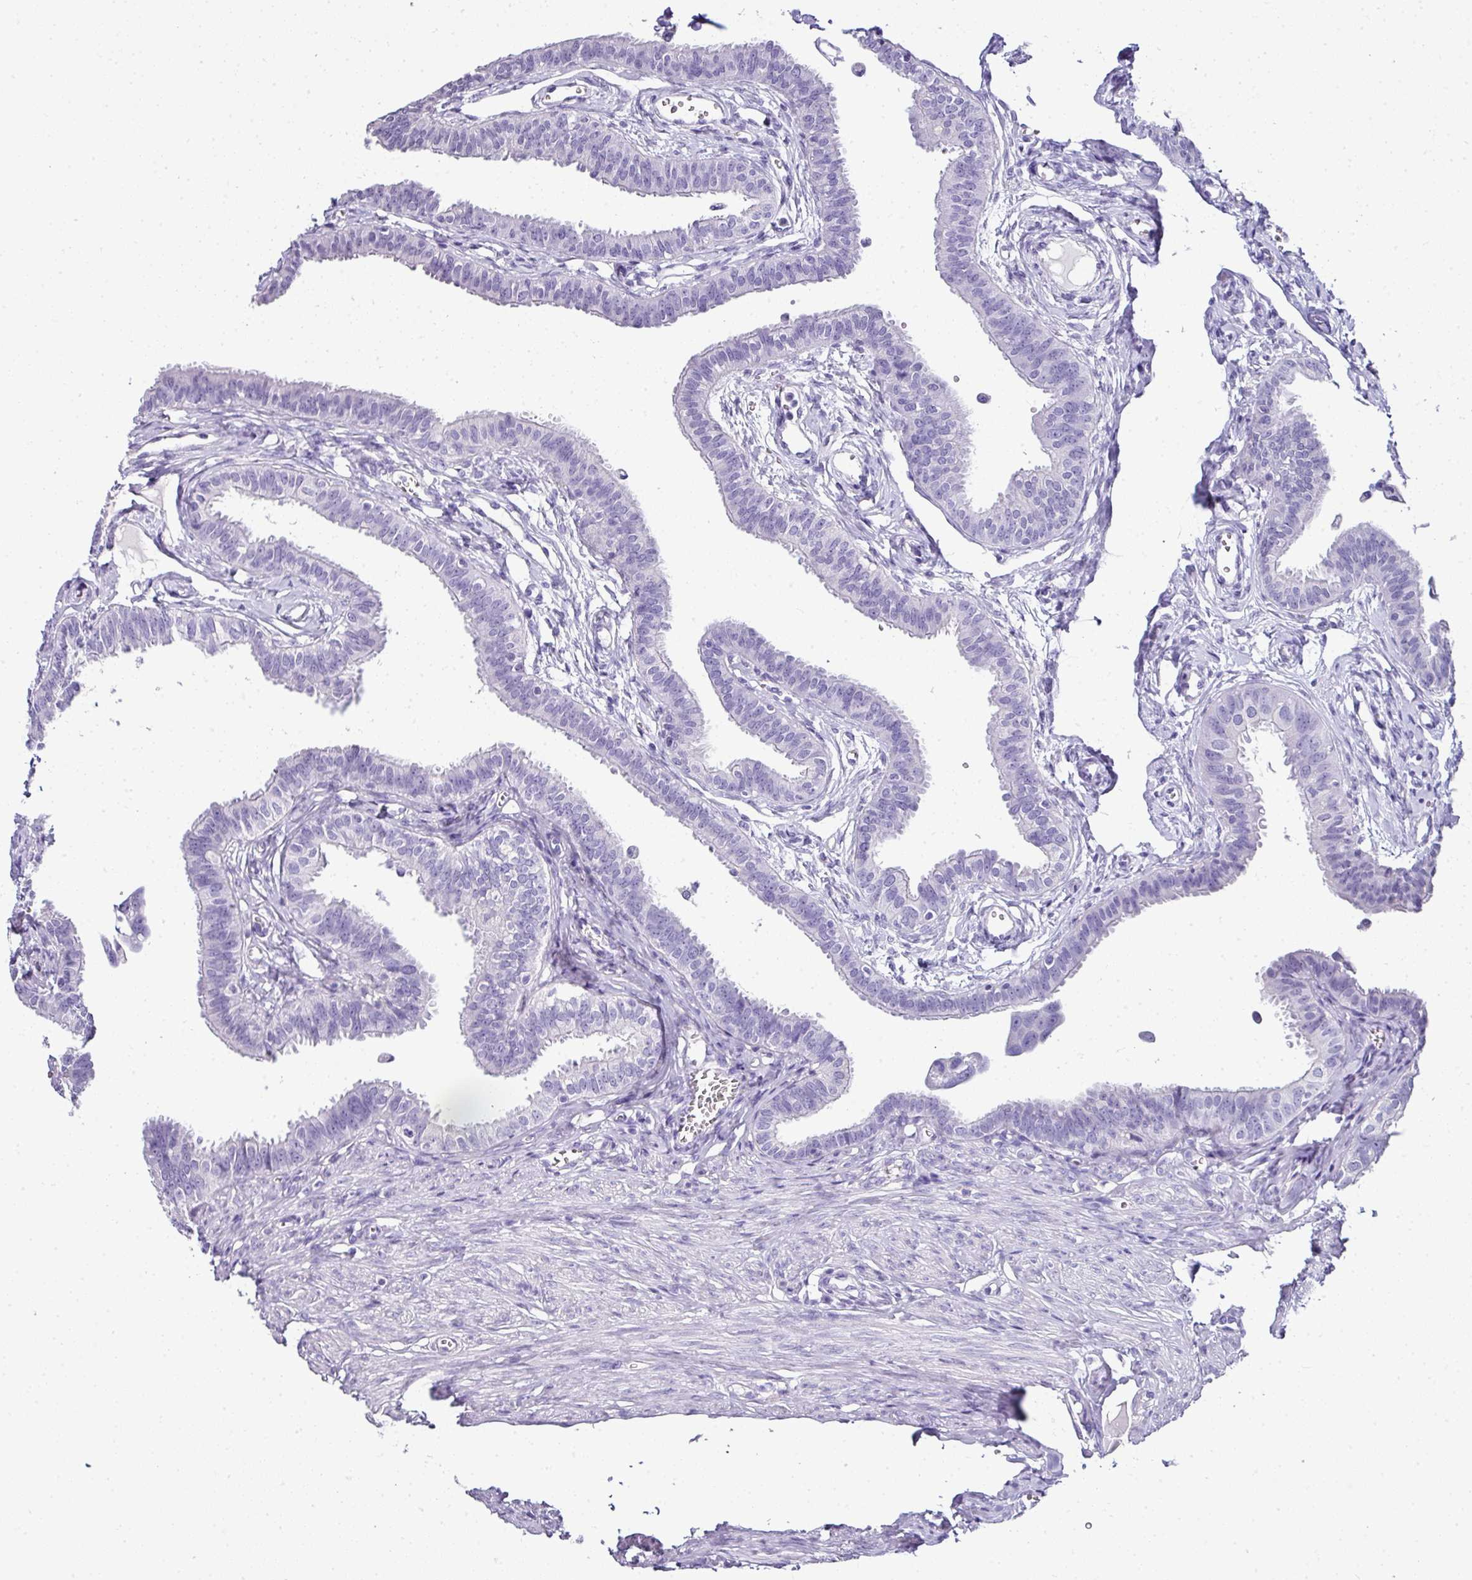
{"staining": {"intensity": "negative", "quantity": "none", "location": "none"}, "tissue": "fallopian tube", "cell_type": "Glandular cells", "image_type": "normal", "snomed": [{"axis": "morphology", "description": "Normal tissue, NOS"}, {"axis": "morphology", "description": "Carcinoma, NOS"}, {"axis": "topography", "description": "Fallopian tube"}, {"axis": "topography", "description": "Ovary"}], "caption": "This image is of benign fallopian tube stained with immunohistochemistry (IHC) to label a protein in brown with the nuclei are counter-stained blue. There is no positivity in glandular cells.", "gene": "NAPSA", "patient": {"sex": "female", "age": 59}}